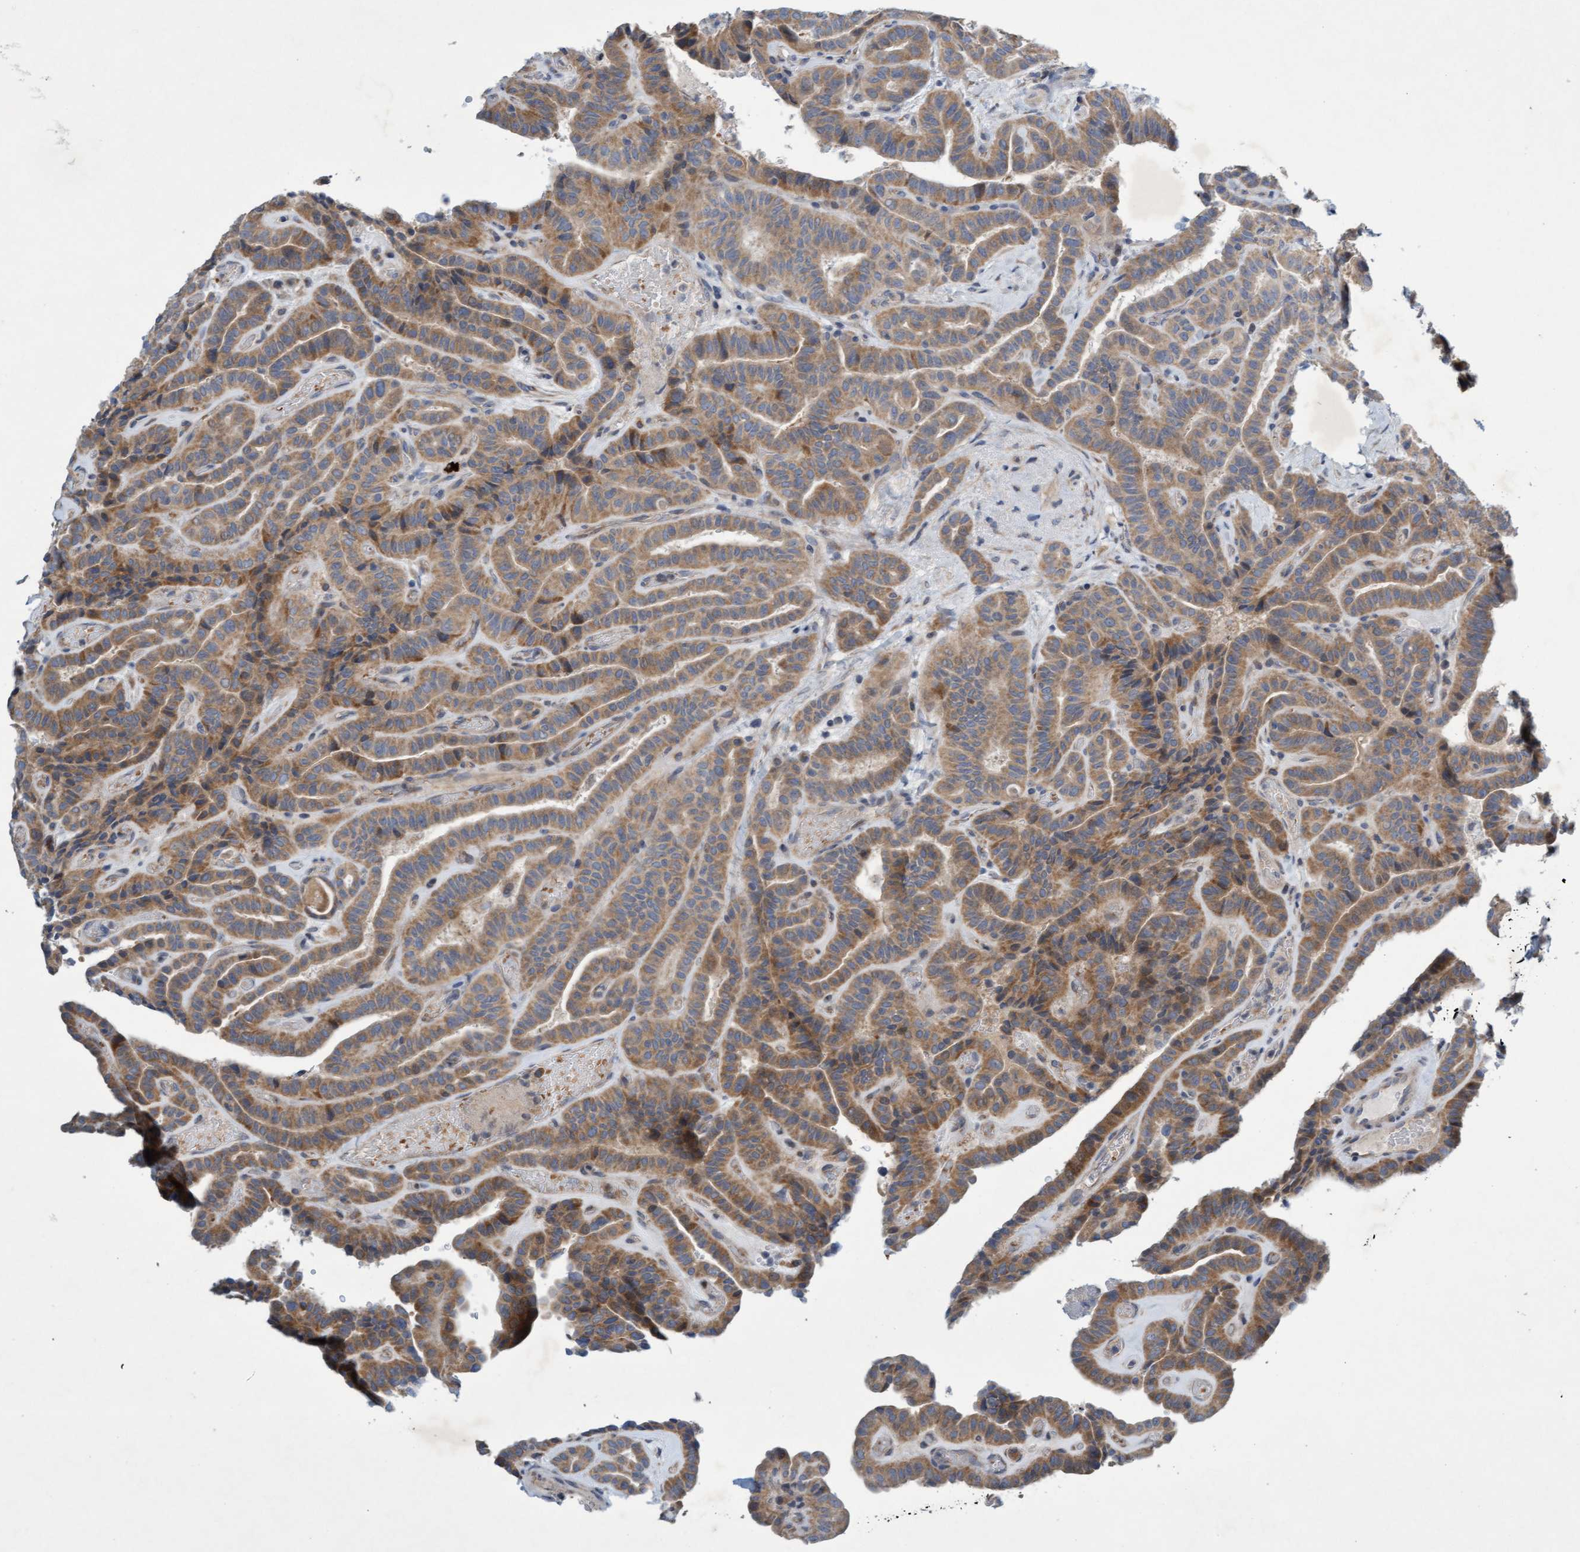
{"staining": {"intensity": "moderate", "quantity": ">75%", "location": "cytoplasmic/membranous"}, "tissue": "thyroid cancer", "cell_type": "Tumor cells", "image_type": "cancer", "snomed": [{"axis": "morphology", "description": "Papillary adenocarcinoma, NOS"}, {"axis": "topography", "description": "Thyroid gland"}], "caption": "The immunohistochemical stain shows moderate cytoplasmic/membranous positivity in tumor cells of papillary adenocarcinoma (thyroid) tissue. (IHC, brightfield microscopy, high magnification).", "gene": "DDHD2", "patient": {"sex": "male", "age": 77}}